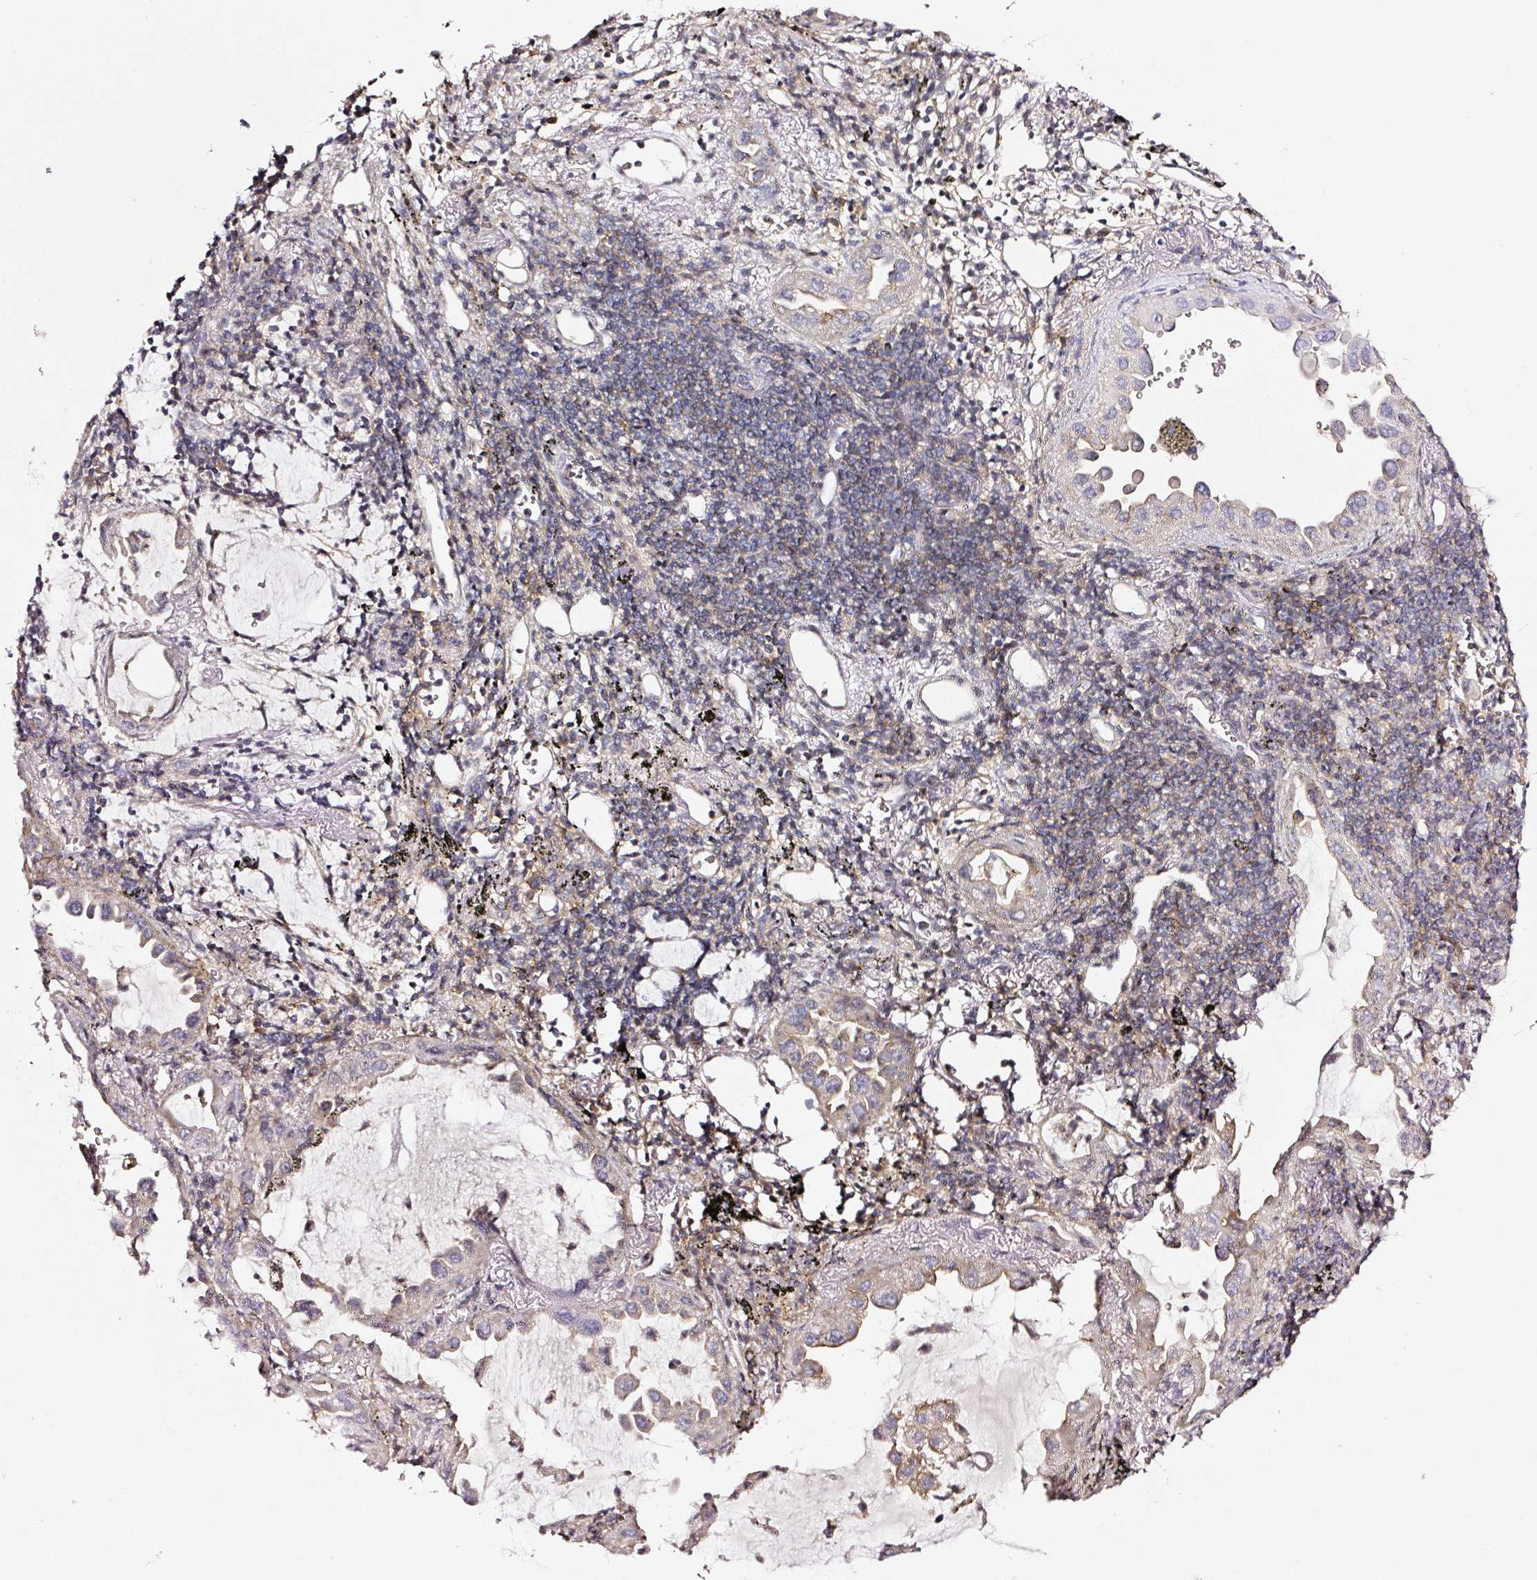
{"staining": {"intensity": "weak", "quantity": "<25%", "location": "cytoplasmic/membranous"}, "tissue": "lung cancer", "cell_type": "Tumor cells", "image_type": "cancer", "snomed": [{"axis": "morphology", "description": "Adenocarcinoma, NOS"}, {"axis": "topography", "description": "Lung"}], "caption": "Human lung adenocarcinoma stained for a protein using immunohistochemistry exhibits no staining in tumor cells.", "gene": "CD47", "patient": {"sex": "male", "age": 68}}